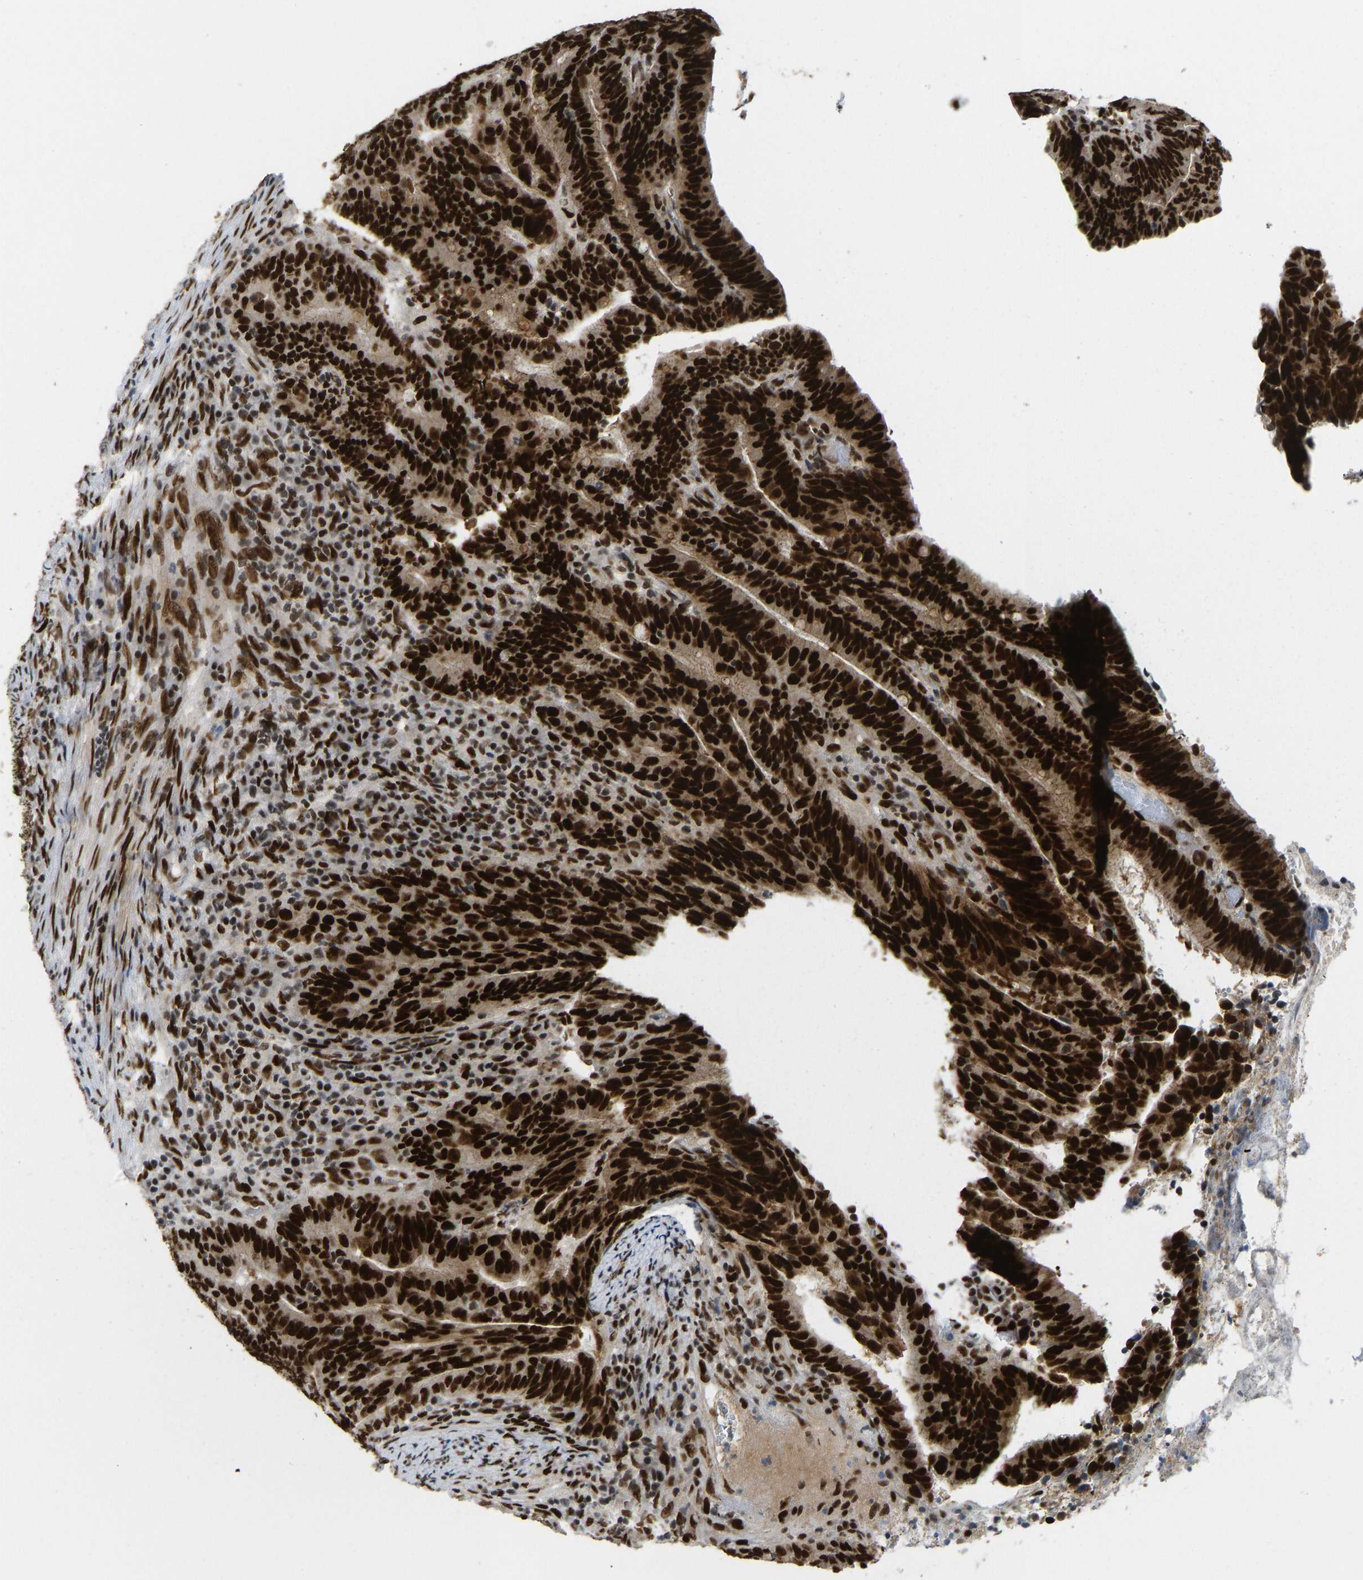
{"staining": {"intensity": "strong", "quantity": ">75%", "location": "nuclear"}, "tissue": "colorectal cancer", "cell_type": "Tumor cells", "image_type": "cancer", "snomed": [{"axis": "morphology", "description": "Adenocarcinoma, NOS"}, {"axis": "topography", "description": "Colon"}], "caption": "Approximately >75% of tumor cells in colorectal cancer exhibit strong nuclear protein staining as visualized by brown immunohistochemical staining.", "gene": "FOXK1", "patient": {"sex": "female", "age": 66}}